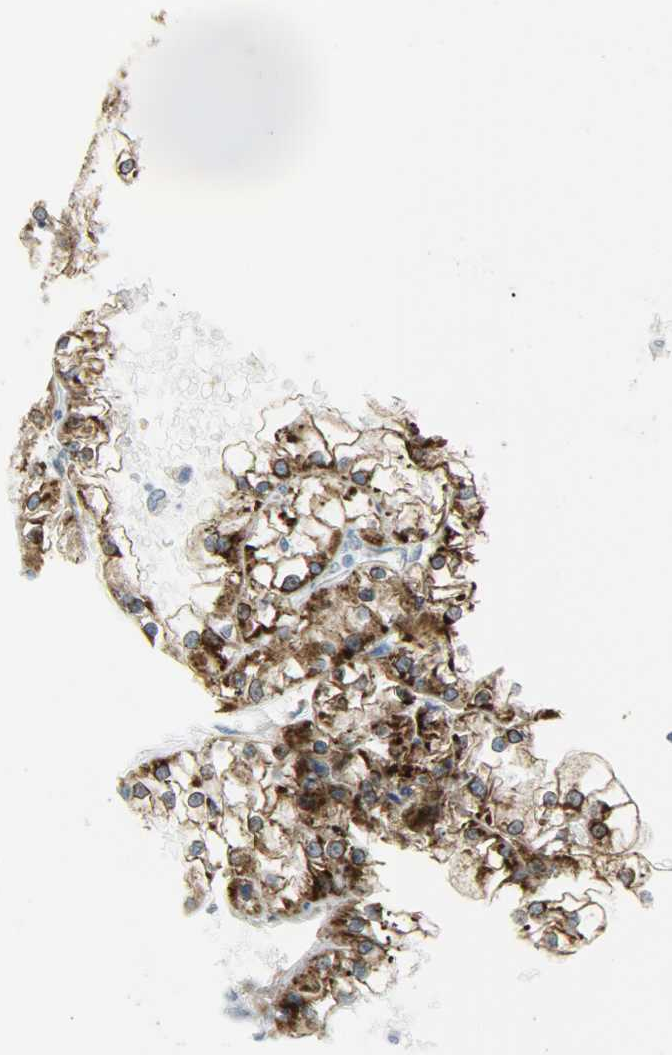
{"staining": {"intensity": "strong", "quantity": ">75%", "location": "cytoplasmic/membranous"}, "tissue": "renal cancer", "cell_type": "Tumor cells", "image_type": "cancer", "snomed": [{"axis": "morphology", "description": "Neoplasm, malignant, NOS"}, {"axis": "topography", "description": "Kidney"}], "caption": "The micrograph demonstrates immunohistochemical staining of malignant neoplasm (renal). There is strong cytoplasmic/membranous staining is appreciated in about >75% of tumor cells. (DAB (3,3'-diaminobenzidine) IHC, brown staining for protein, blue staining for nuclei).", "gene": "PKD2", "patient": {"sex": "male", "age": 28}}